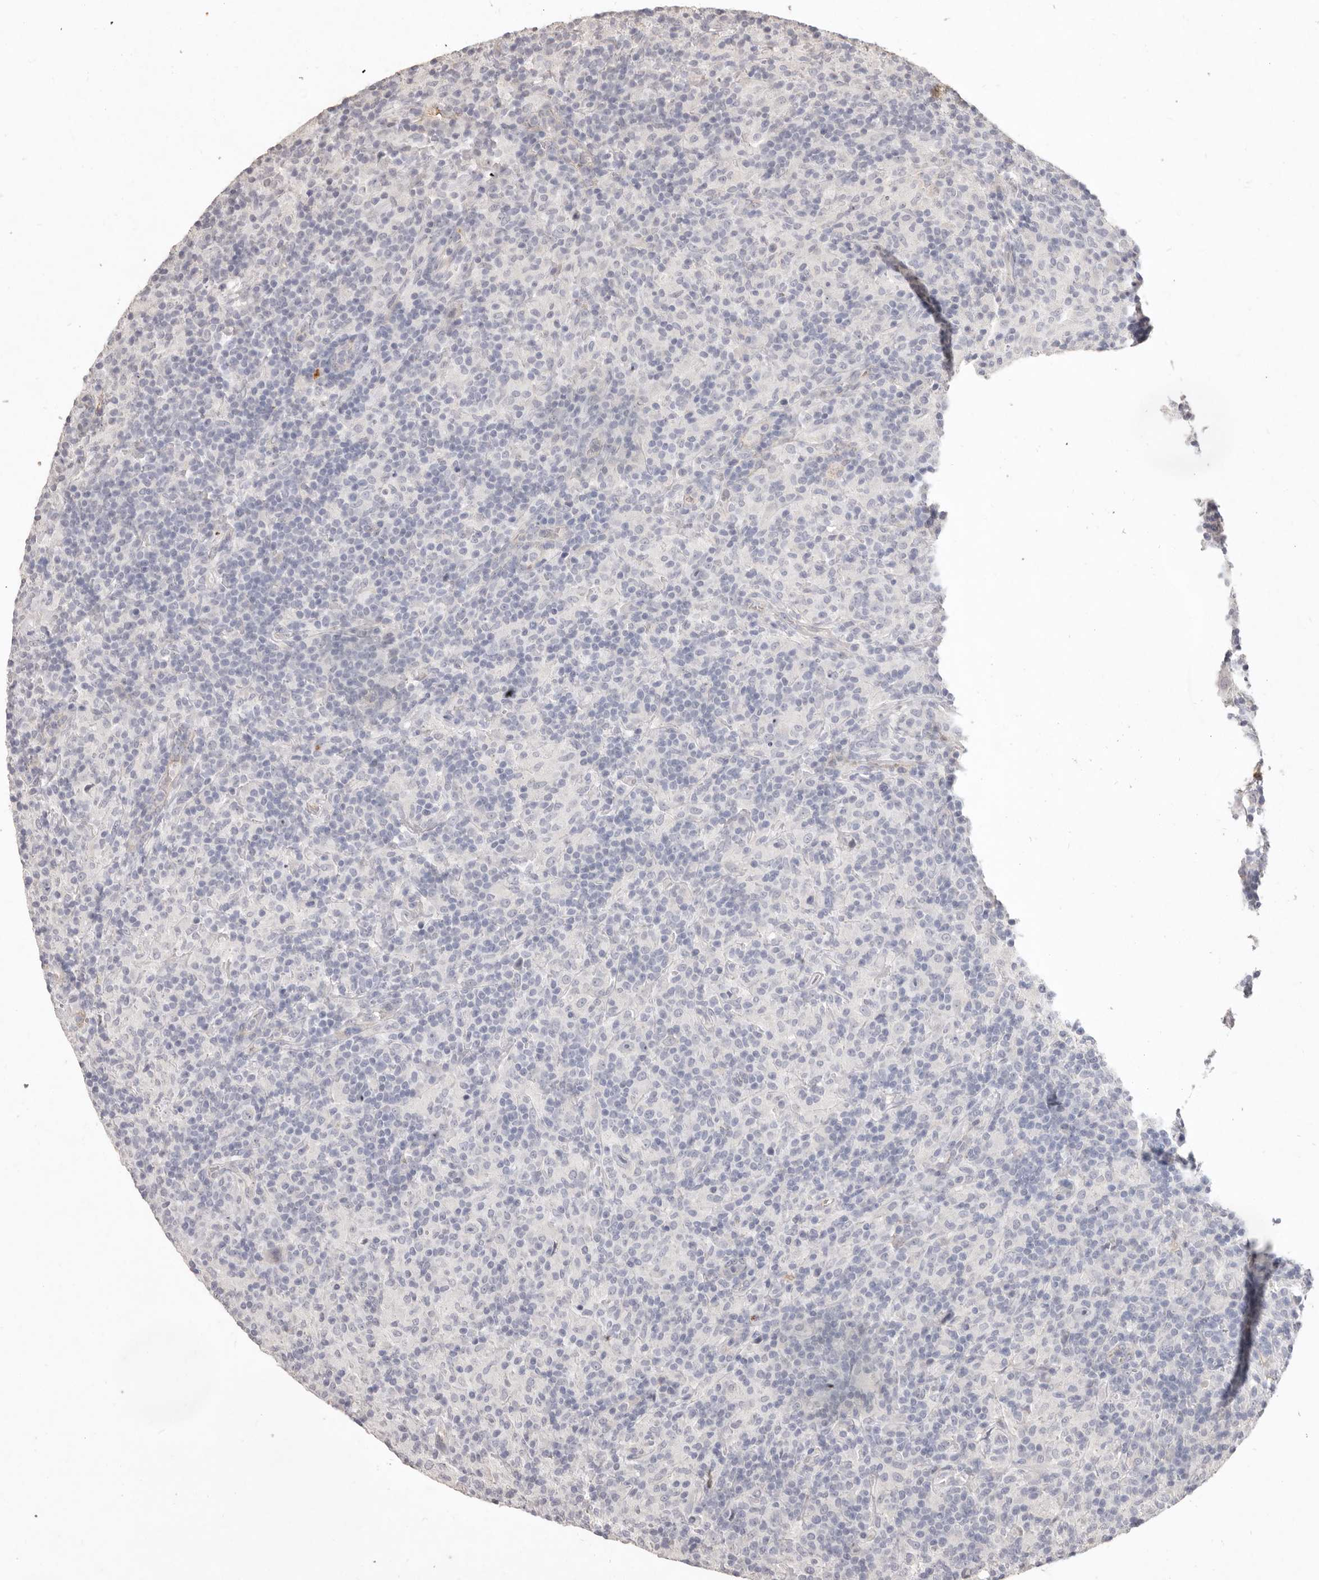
{"staining": {"intensity": "negative", "quantity": "none", "location": "none"}, "tissue": "lymphoma", "cell_type": "Tumor cells", "image_type": "cancer", "snomed": [{"axis": "morphology", "description": "Hodgkin's disease, NOS"}, {"axis": "topography", "description": "Lymph node"}], "caption": "The immunohistochemistry (IHC) micrograph has no significant expression in tumor cells of lymphoma tissue.", "gene": "ZYG11B", "patient": {"sex": "male", "age": 70}}